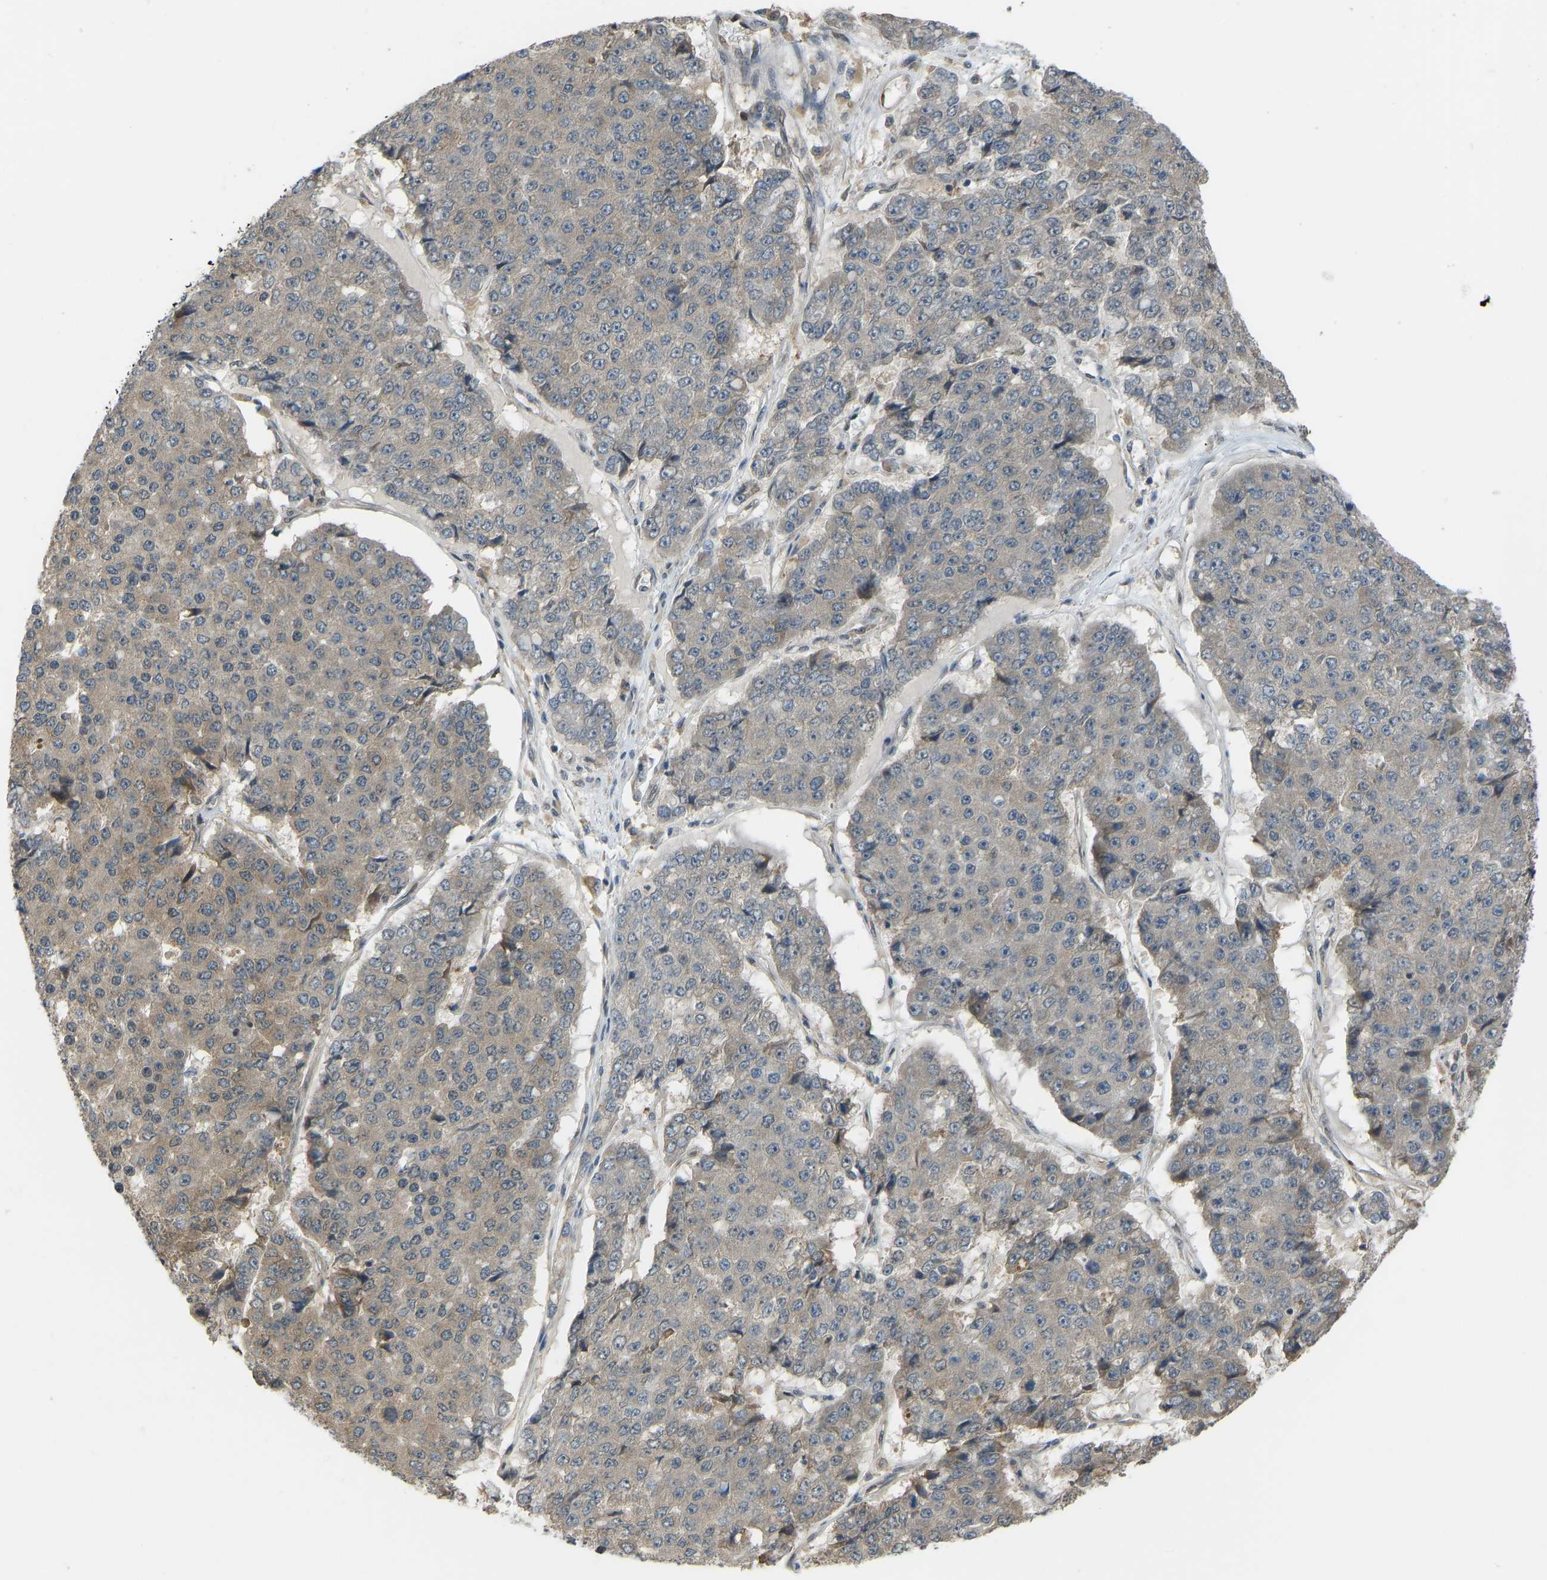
{"staining": {"intensity": "weak", "quantity": "25%-75%", "location": "cytoplasmic/membranous"}, "tissue": "pancreatic cancer", "cell_type": "Tumor cells", "image_type": "cancer", "snomed": [{"axis": "morphology", "description": "Adenocarcinoma, NOS"}, {"axis": "topography", "description": "Pancreas"}], "caption": "Protein staining displays weak cytoplasmic/membranous expression in about 25%-75% of tumor cells in pancreatic cancer.", "gene": "CCT8", "patient": {"sex": "male", "age": 50}}